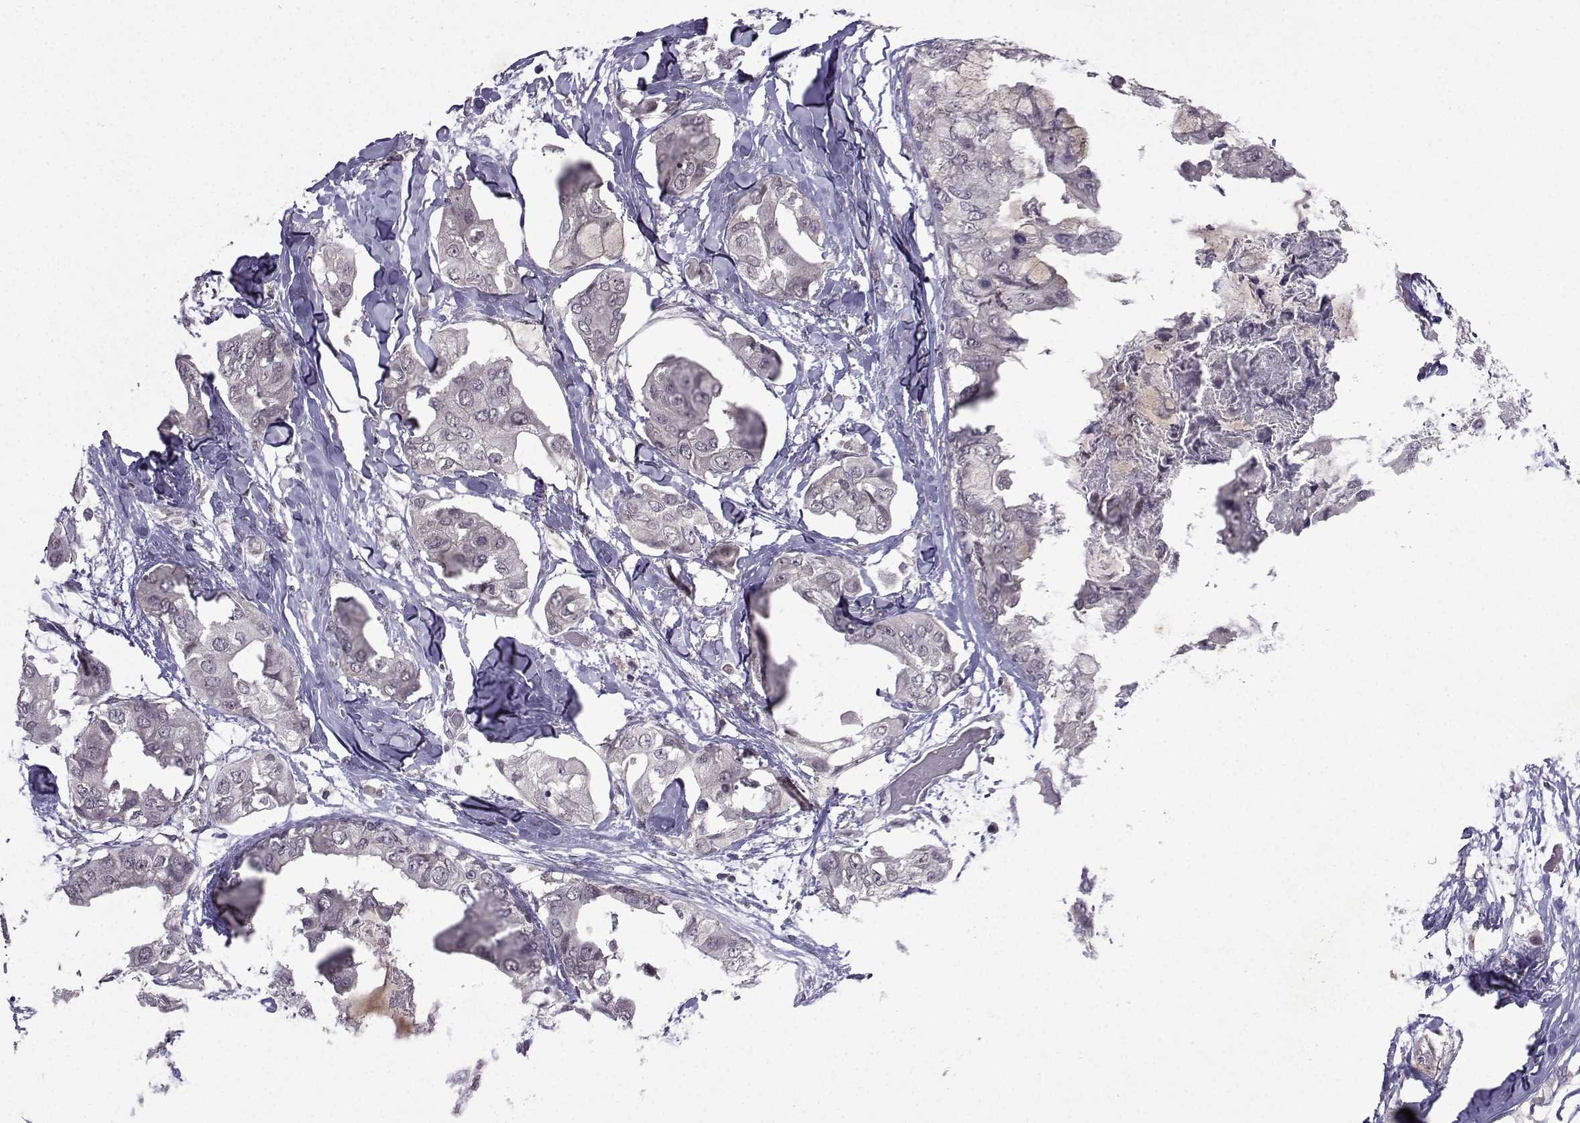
{"staining": {"intensity": "negative", "quantity": "none", "location": "none"}, "tissue": "breast cancer", "cell_type": "Tumor cells", "image_type": "cancer", "snomed": [{"axis": "morphology", "description": "Normal tissue, NOS"}, {"axis": "morphology", "description": "Duct carcinoma"}, {"axis": "topography", "description": "Breast"}], "caption": "The image reveals no significant positivity in tumor cells of breast invasive ductal carcinoma.", "gene": "CCL28", "patient": {"sex": "female", "age": 40}}